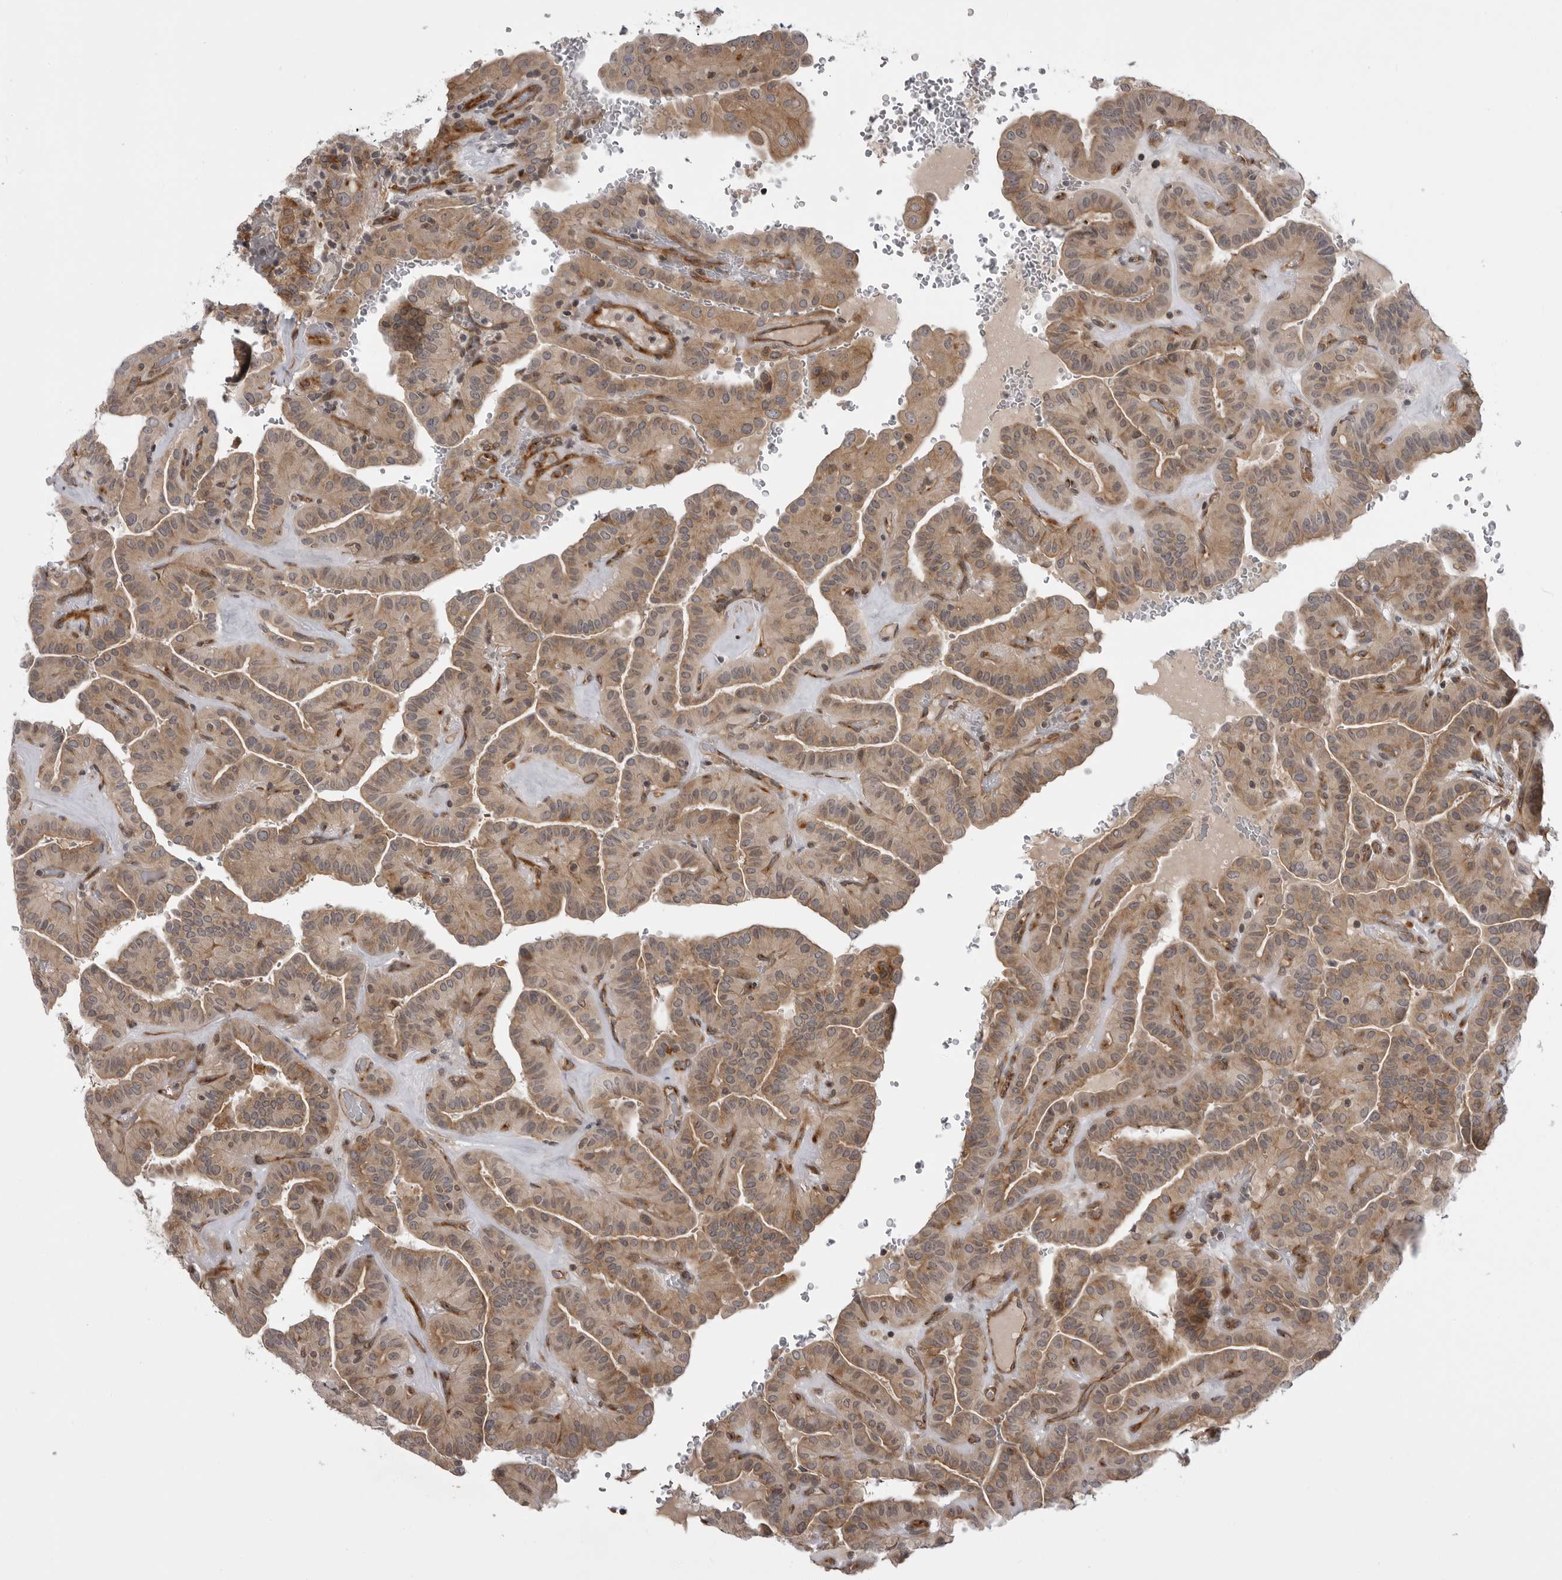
{"staining": {"intensity": "moderate", "quantity": ">75%", "location": "cytoplasmic/membranous"}, "tissue": "thyroid cancer", "cell_type": "Tumor cells", "image_type": "cancer", "snomed": [{"axis": "morphology", "description": "Papillary adenocarcinoma, NOS"}, {"axis": "topography", "description": "Thyroid gland"}], "caption": "IHC image of neoplastic tissue: thyroid papillary adenocarcinoma stained using immunohistochemistry (IHC) displays medium levels of moderate protein expression localized specifically in the cytoplasmic/membranous of tumor cells, appearing as a cytoplasmic/membranous brown color.", "gene": "LRRC45", "patient": {"sex": "male", "age": 77}}